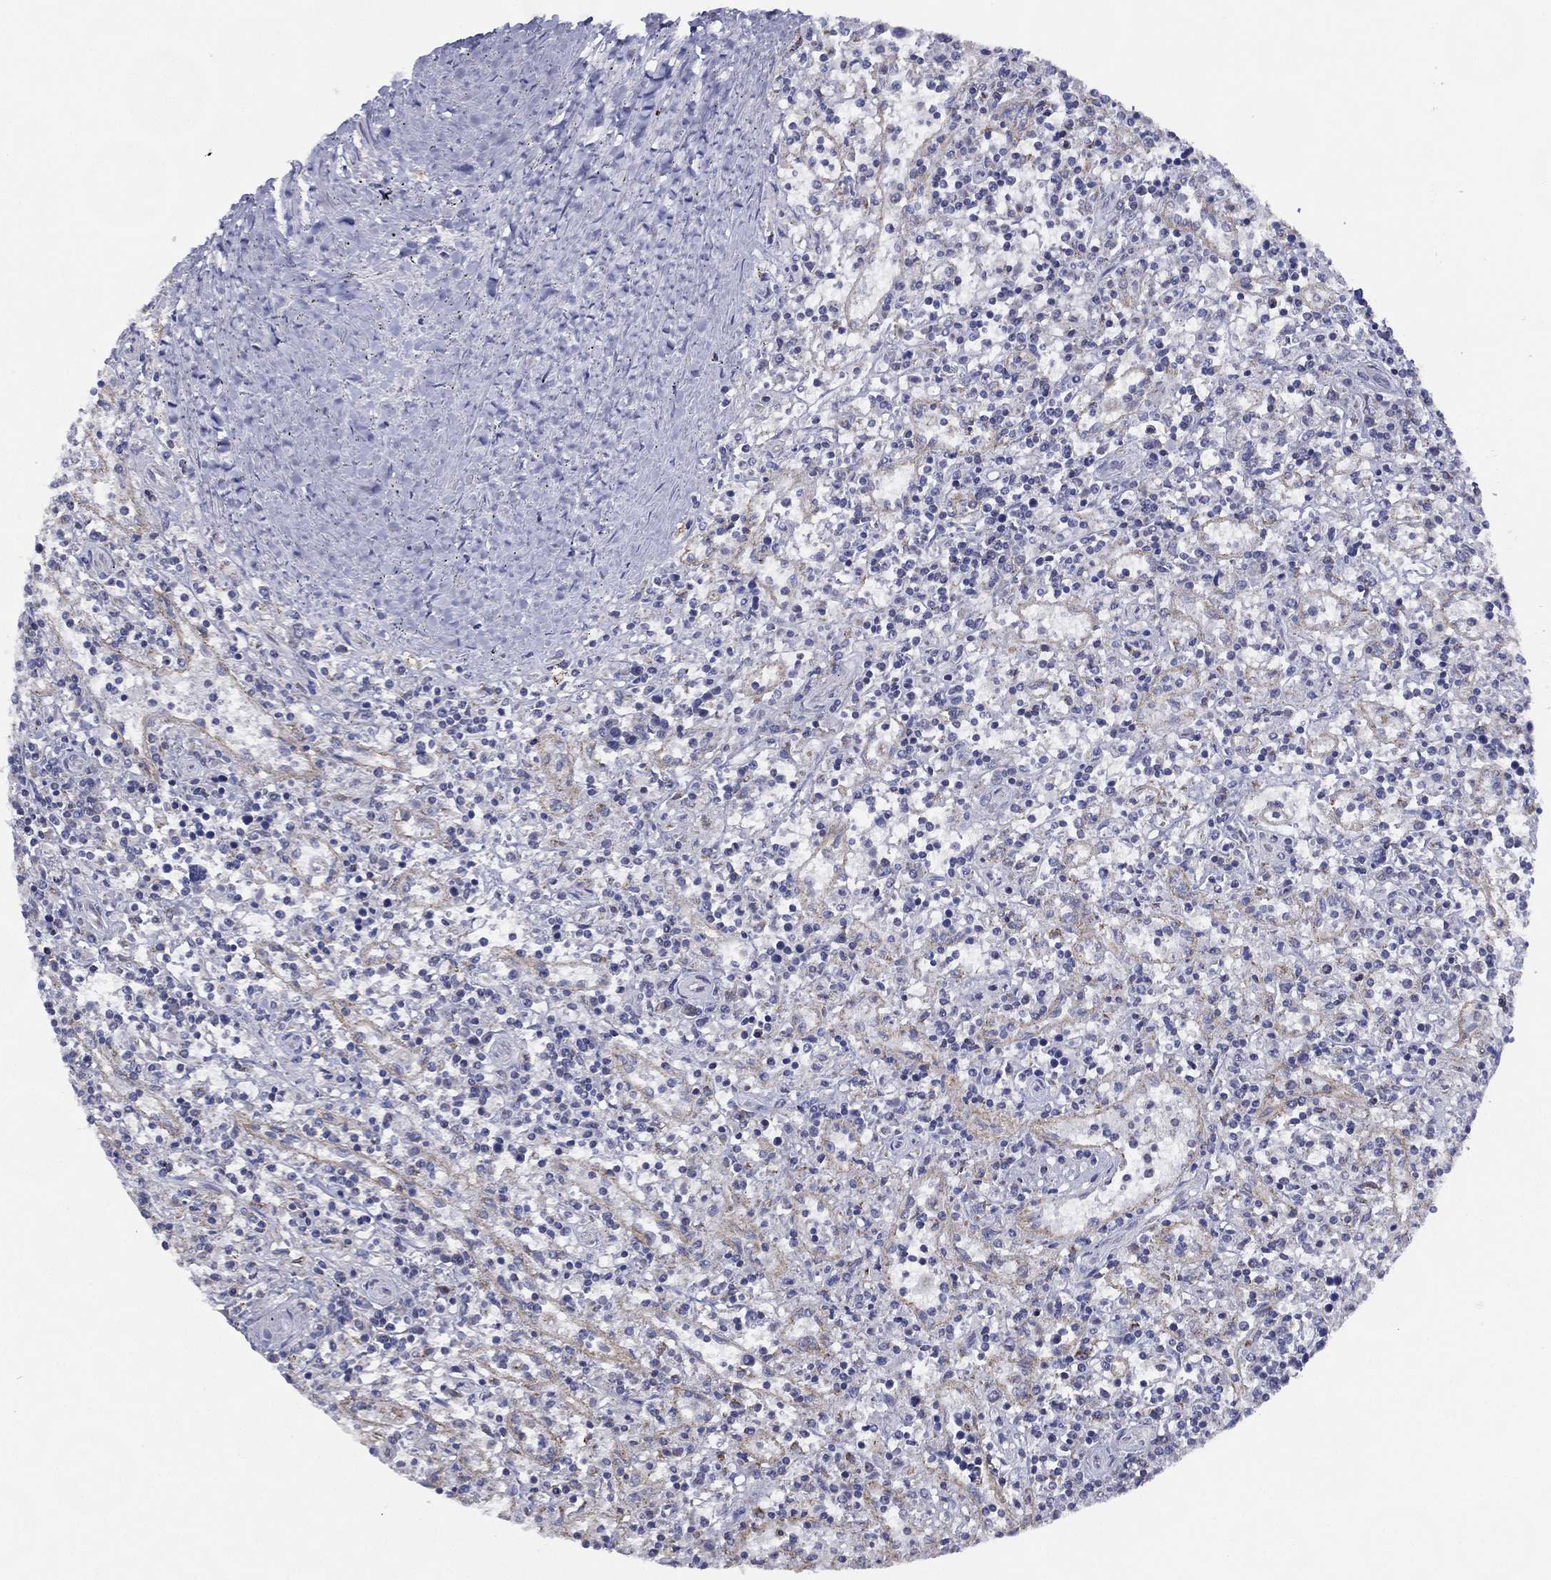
{"staining": {"intensity": "negative", "quantity": "none", "location": "none"}, "tissue": "lymphoma", "cell_type": "Tumor cells", "image_type": "cancer", "snomed": [{"axis": "morphology", "description": "Malignant lymphoma, non-Hodgkin's type, Low grade"}, {"axis": "topography", "description": "Spleen"}], "caption": "Tumor cells show no significant protein staining in lymphoma. Nuclei are stained in blue.", "gene": "ZNF223", "patient": {"sex": "male", "age": 62}}